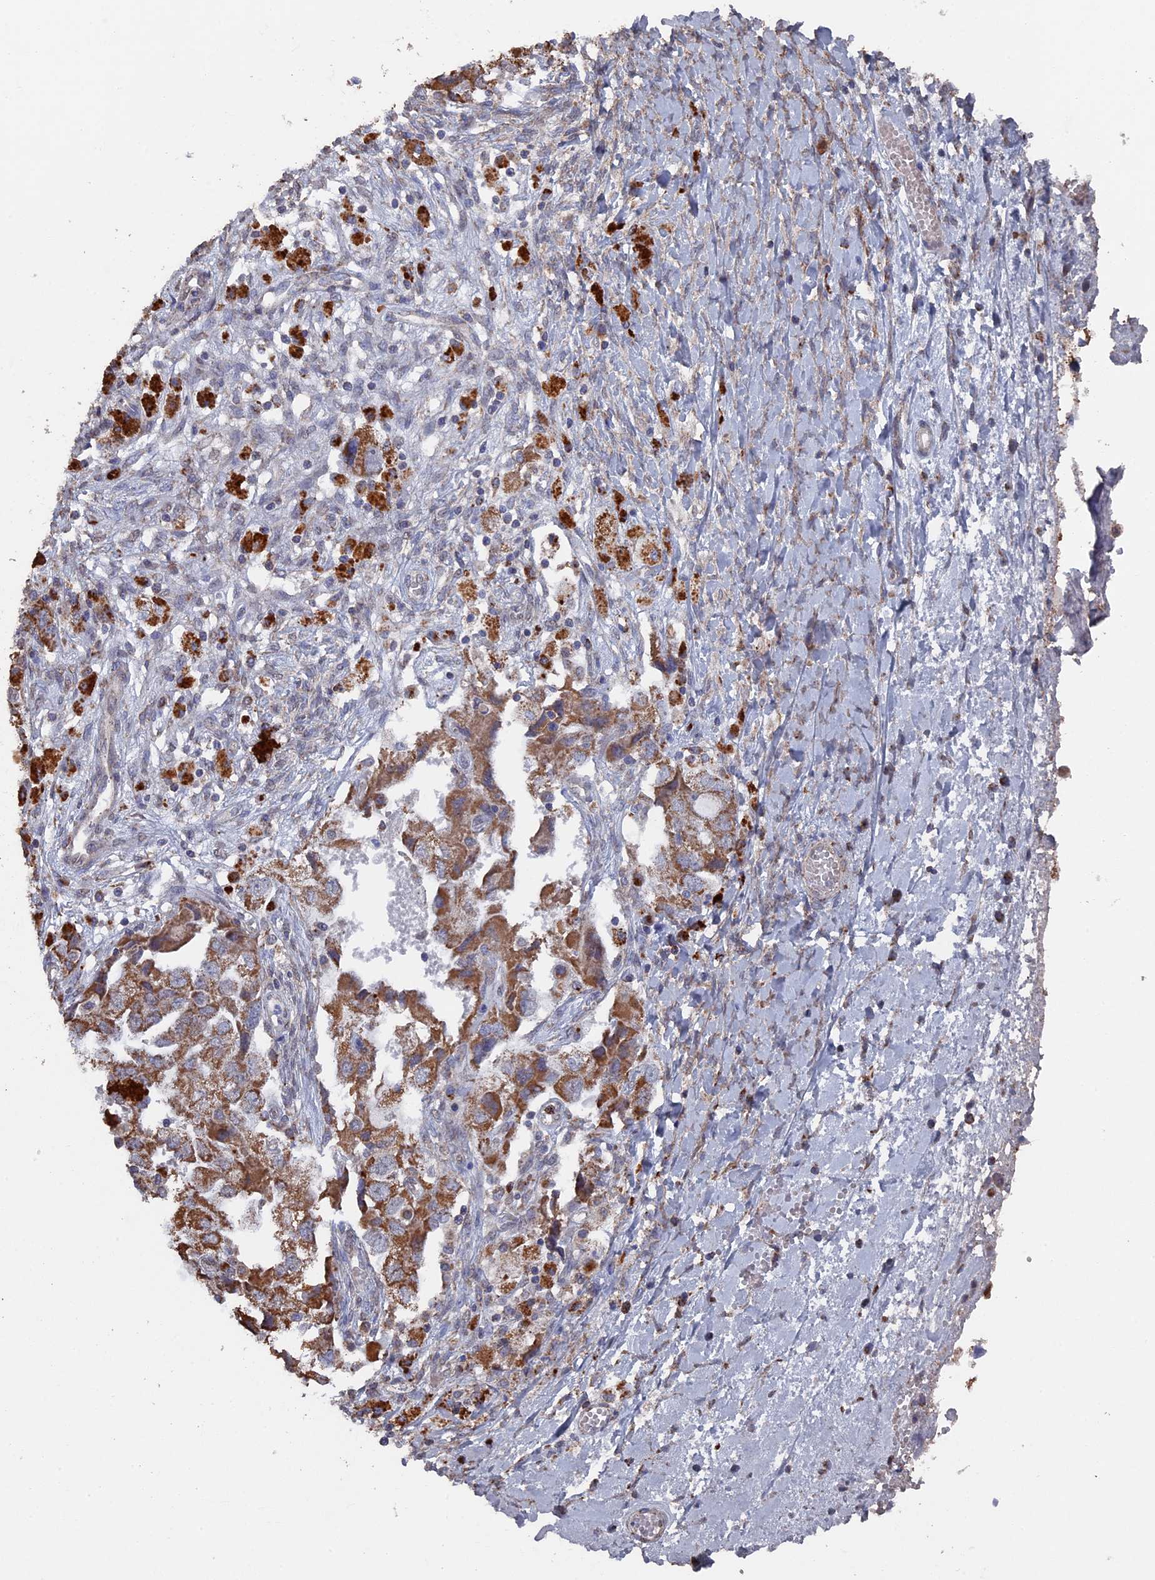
{"staining": {"intensity": "moderate", "quantity": ">75%", "location": "cytoplasmic/membranous"}, "tissue": "ovarian cancer", "cell_type": "Tumor cells", "image_type": "cancer", "snomed": [{"axis": "morphology", "description": "Carcinoma, NOS"}, {"axis": "morphology", "description": "Cystadenocarcinoma, serous, NOS"}, {"axis": "topography", "description": "Ovary"}], "caption": "Immunohistochemistry (DAB (3,3'-diaminobenzidine)) staining of human carcinoma (ovarian) reveals moderate cytoplasmic/membranous protein expression in about >75% of tumor cells. The protein is stained brown, and the nuclei are stained in blue (DAB (3,3'-diaminobenzidine) IHC with brightfield microscopy, high magnification).", "gene": "SMG9", "patient": {"sex": "female", "age": 69}}